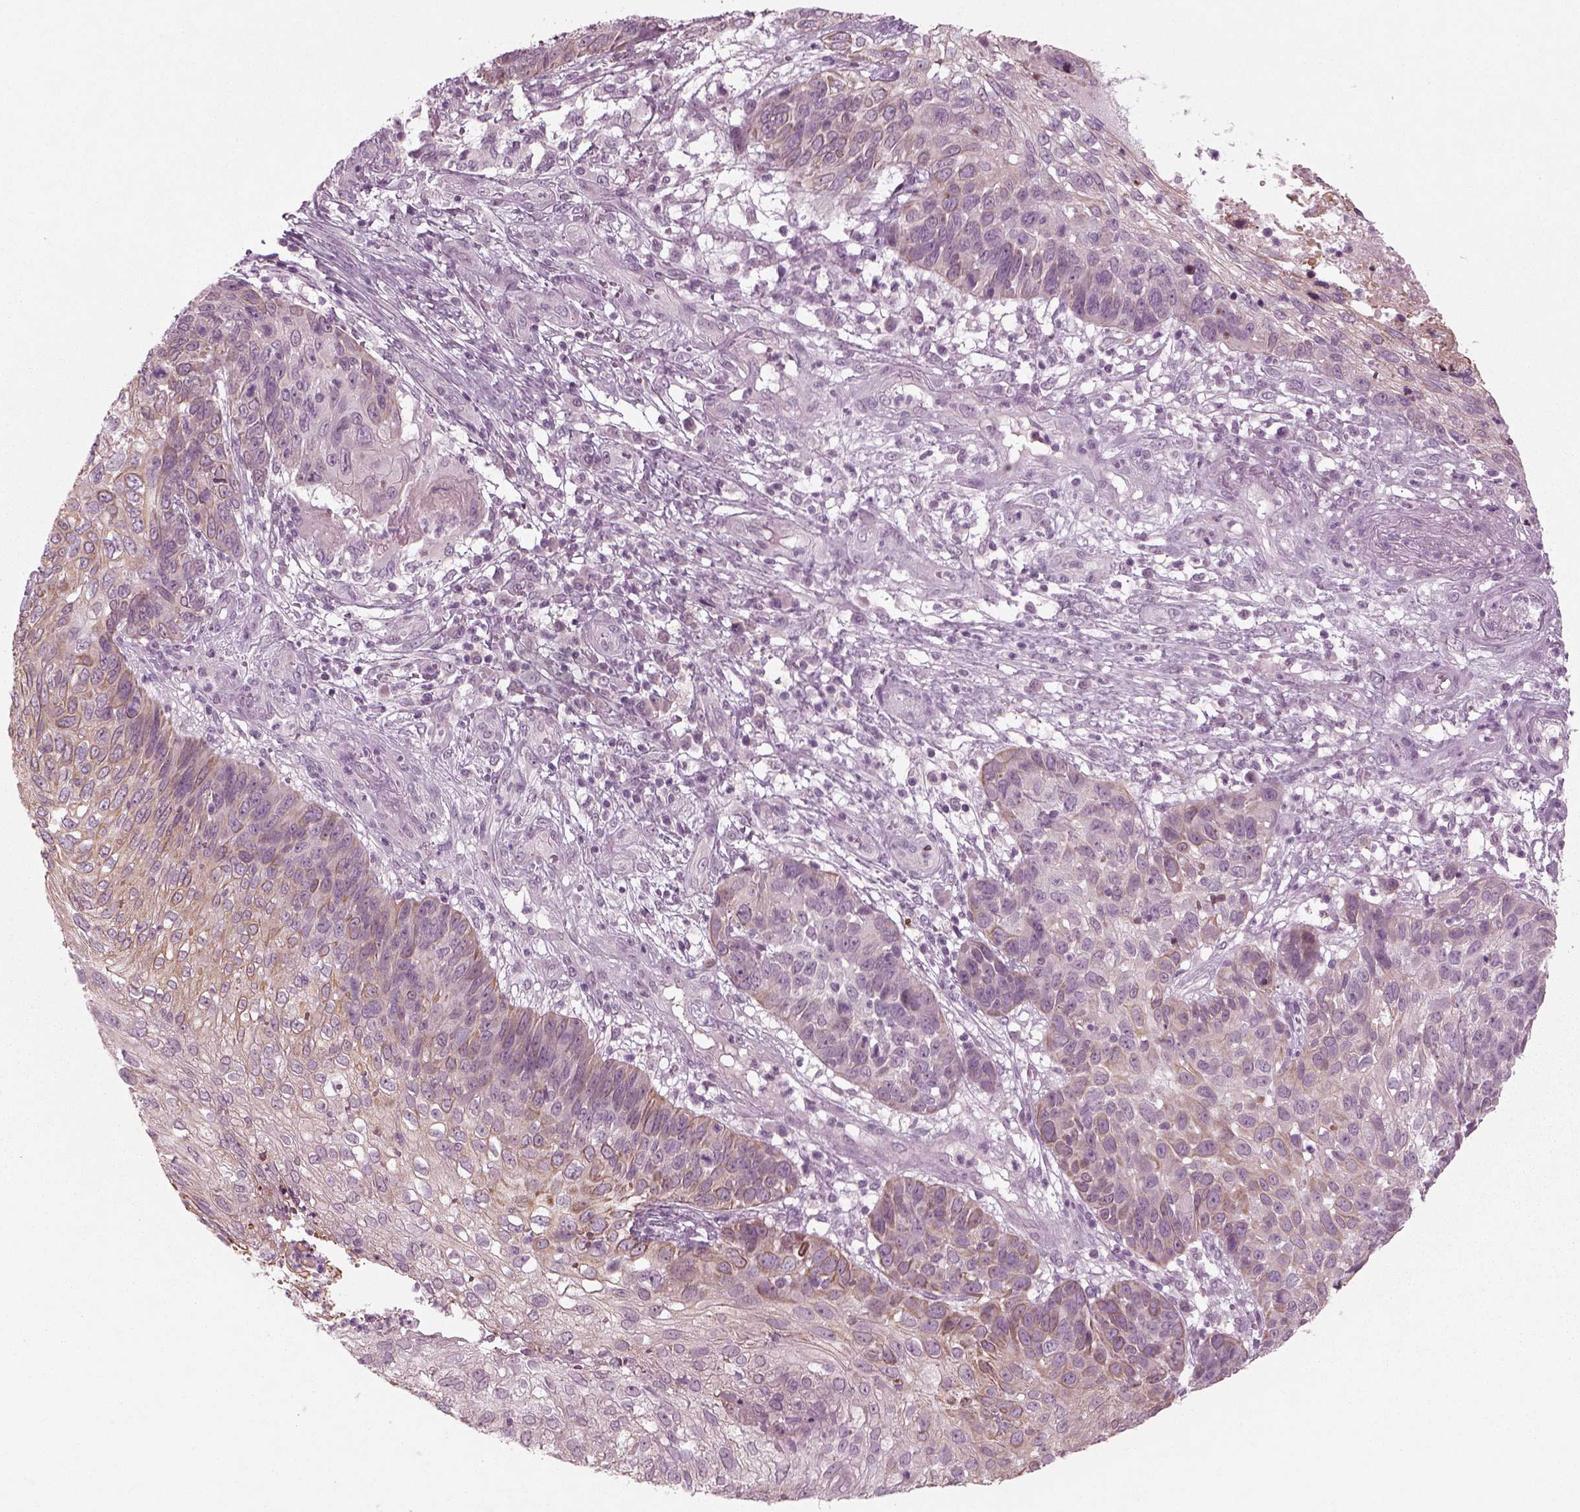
{"staining": {"intensity": "weak", "quantity": "25%-75%", "location": "cytoplasmic/membranous"}, "tissue": "skin cancer", "cell_type": "Tumor cells", "image_type": "cancer", "snomed": [{"axis": "morphology", "description": "Squamous cell carcinoma, NOS"}, {"axis": "topography", "description": "Skin"}], "caption": "Skin squamous cell carcinoma tissue demonstrates weak cytoplasmic/membranous expression in approximately 25%-75% of tumor cells", "gene": "MGAT4D", "patient": {"sex": "male", "age": 92}}